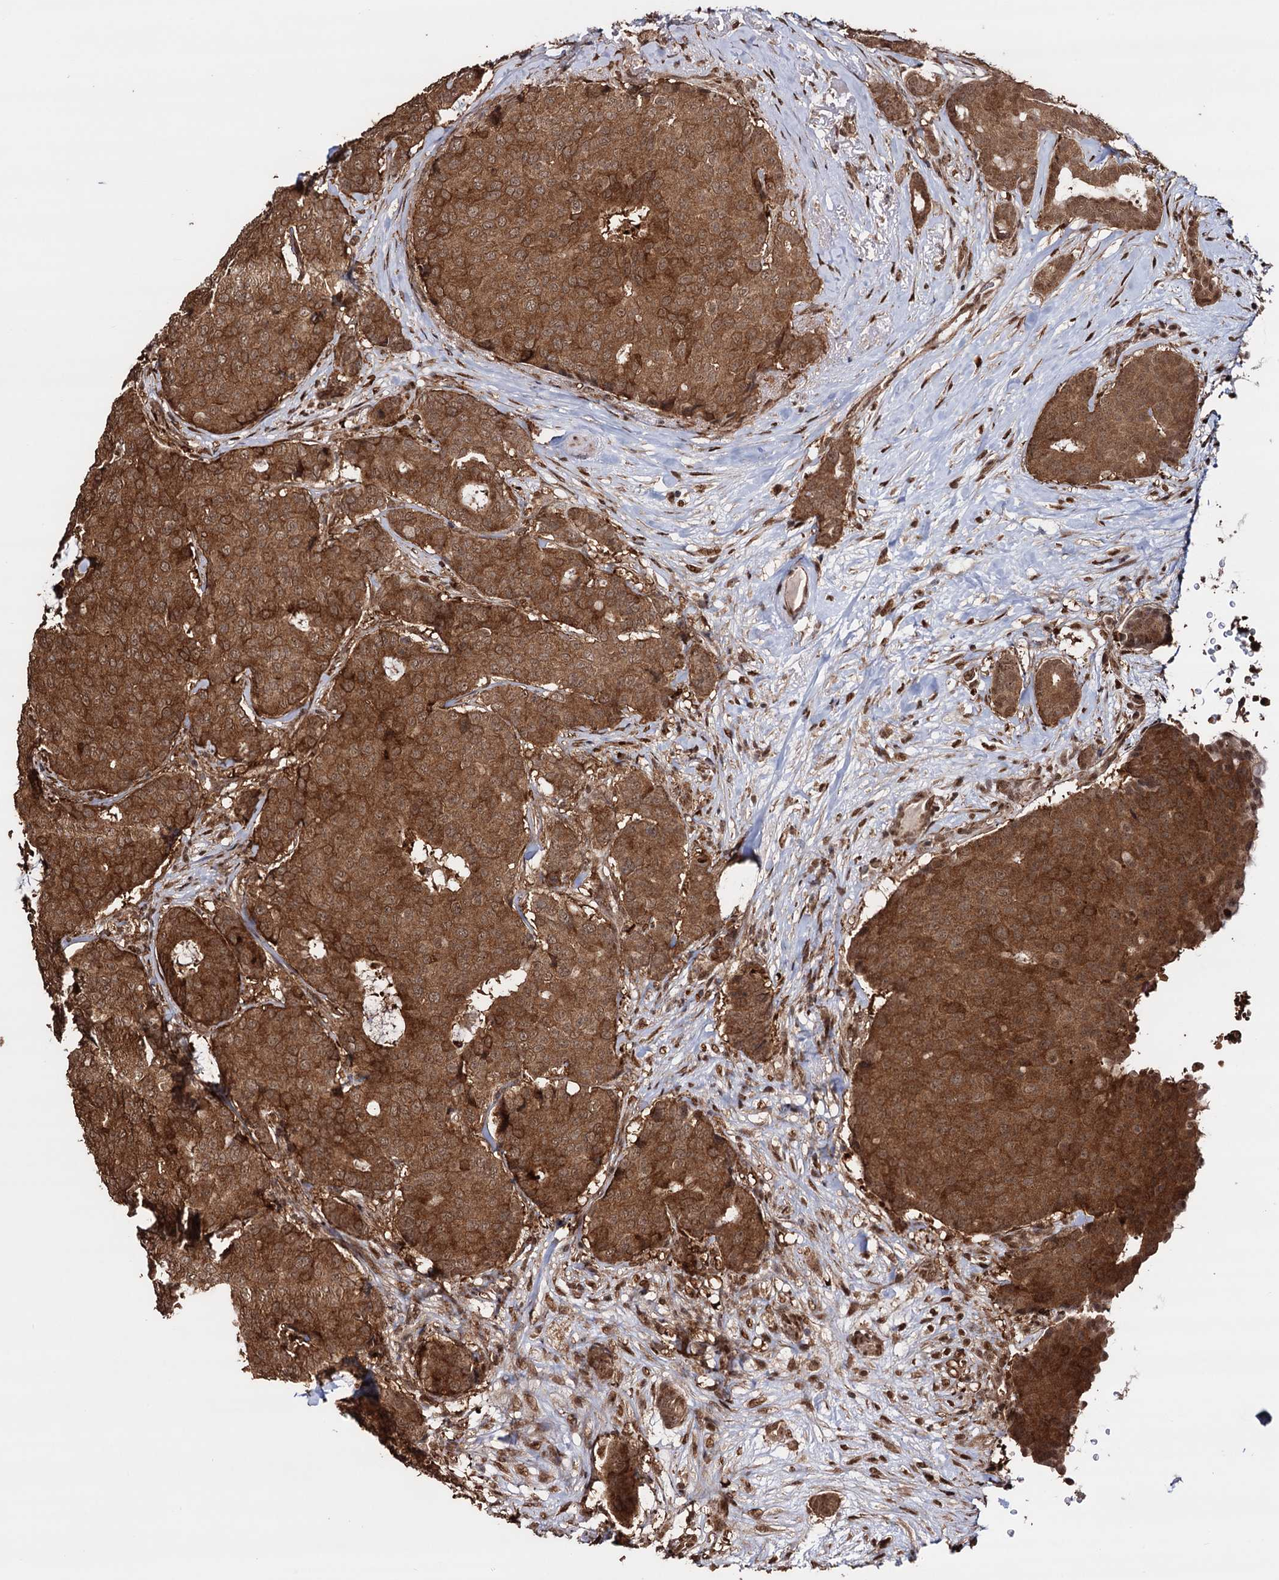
{"staining": {"intensity": "moderate", "quantity": ">75%", "location": "cytoplasmic/membranous,nuclear"}, "tissue": "breast cancer", "cell_type": "Tumor cells", "image_type": "cancer", "snomed": [{"axis": "morphology", "description": "Duct carcinoma"}, {"axis": "topography", "description": "Breast"}], "caption": "Tumor cells demonstrate moderate cytoplasmic/membranous and nuclear positivity in about >75% of cells in breast invasive ductal carcinoma.", "gene": "PIGB", "patient": {"sex": "female", "age": 75}}